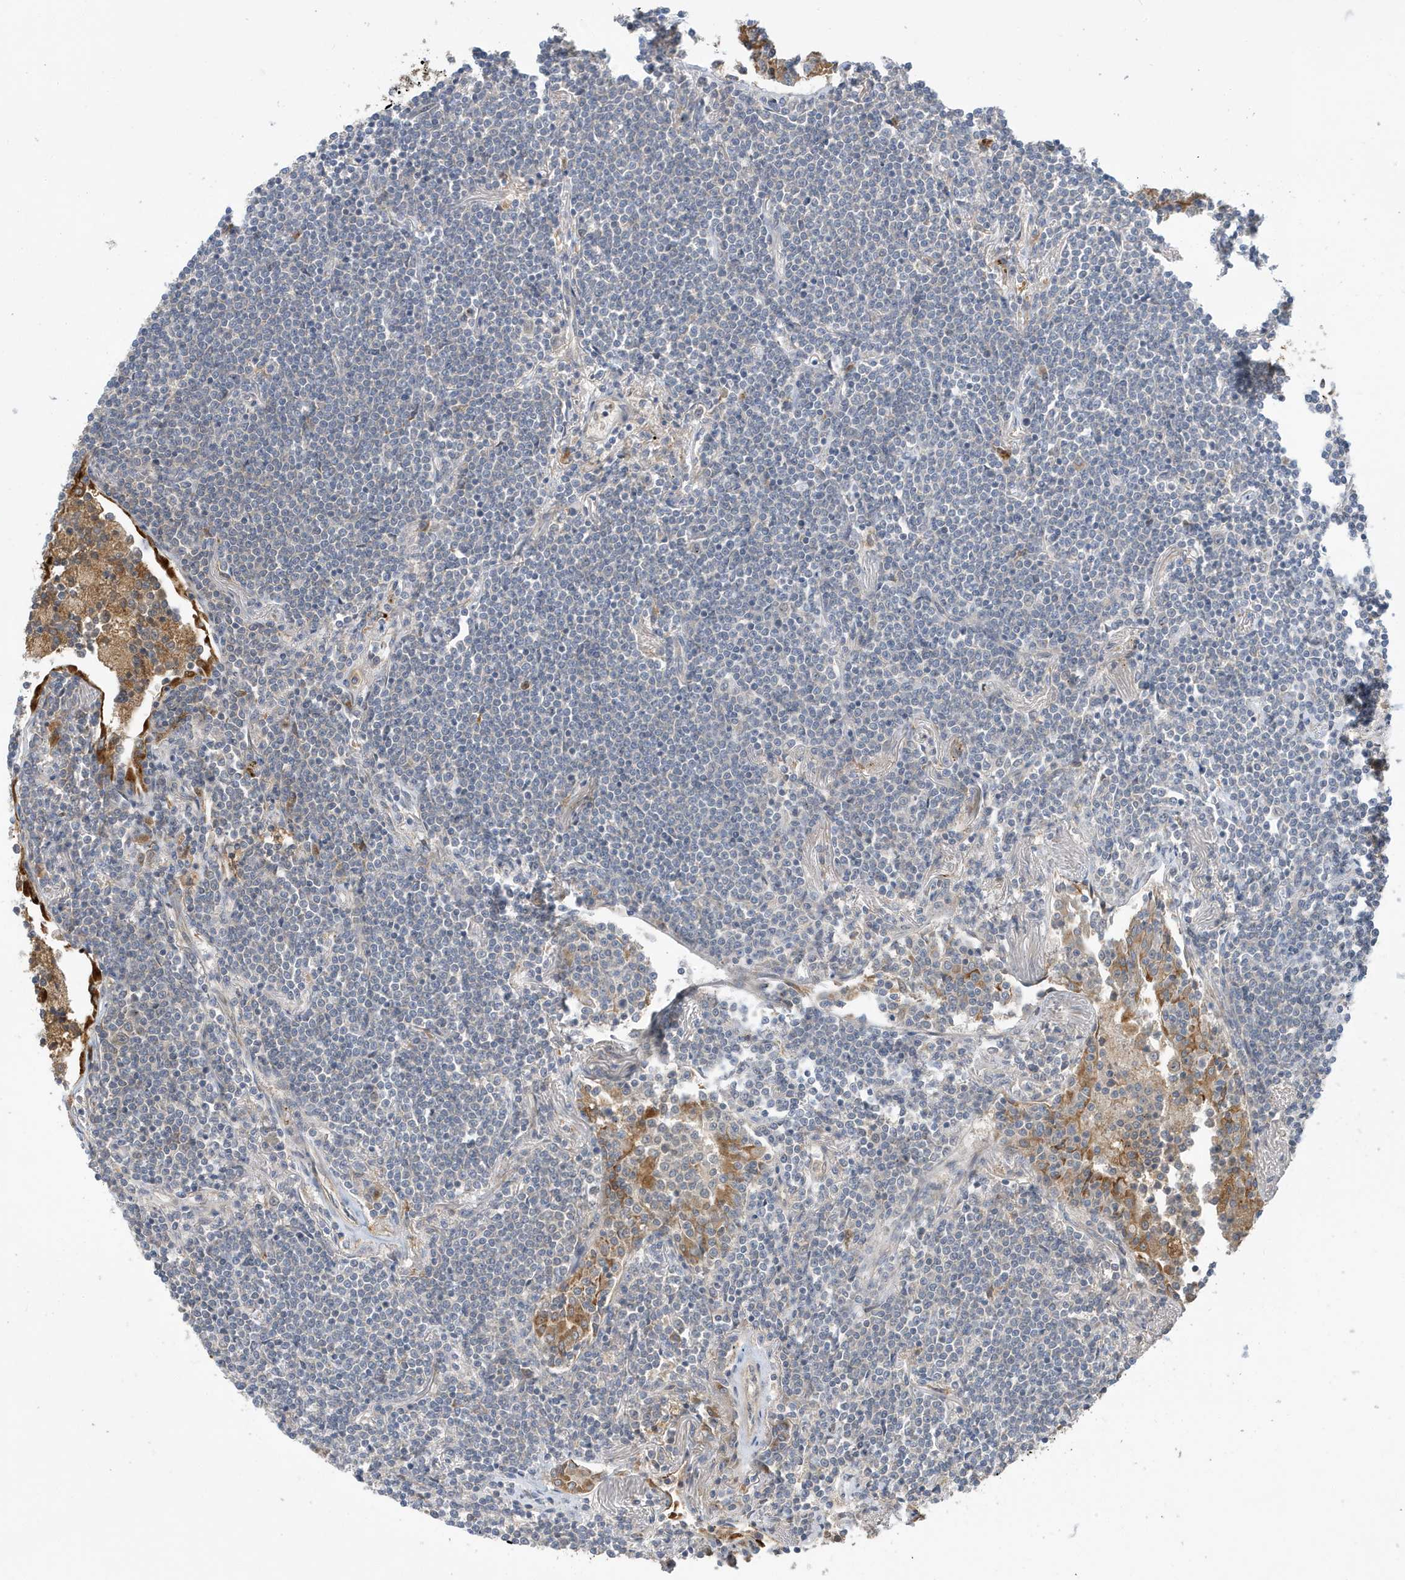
{"staining": {"intensity": "negative", "quantity": "none", "location": "none"}, "tissue": "lymphoma", "cell_type": "Tumor cells", "image_type": "cancer", "snomed": [{"axis": "morphology", "description": "Malignant lymphoma, non-Hodgkin's type, Low grade"}, {"axis": "topography", "description": "Lung"}], "caption": "The micrograph displays no significant expression in tumor cells of lymphoma.", "gene": "LAPTM4A", "patient": {"sex": "female", "age": 71}}